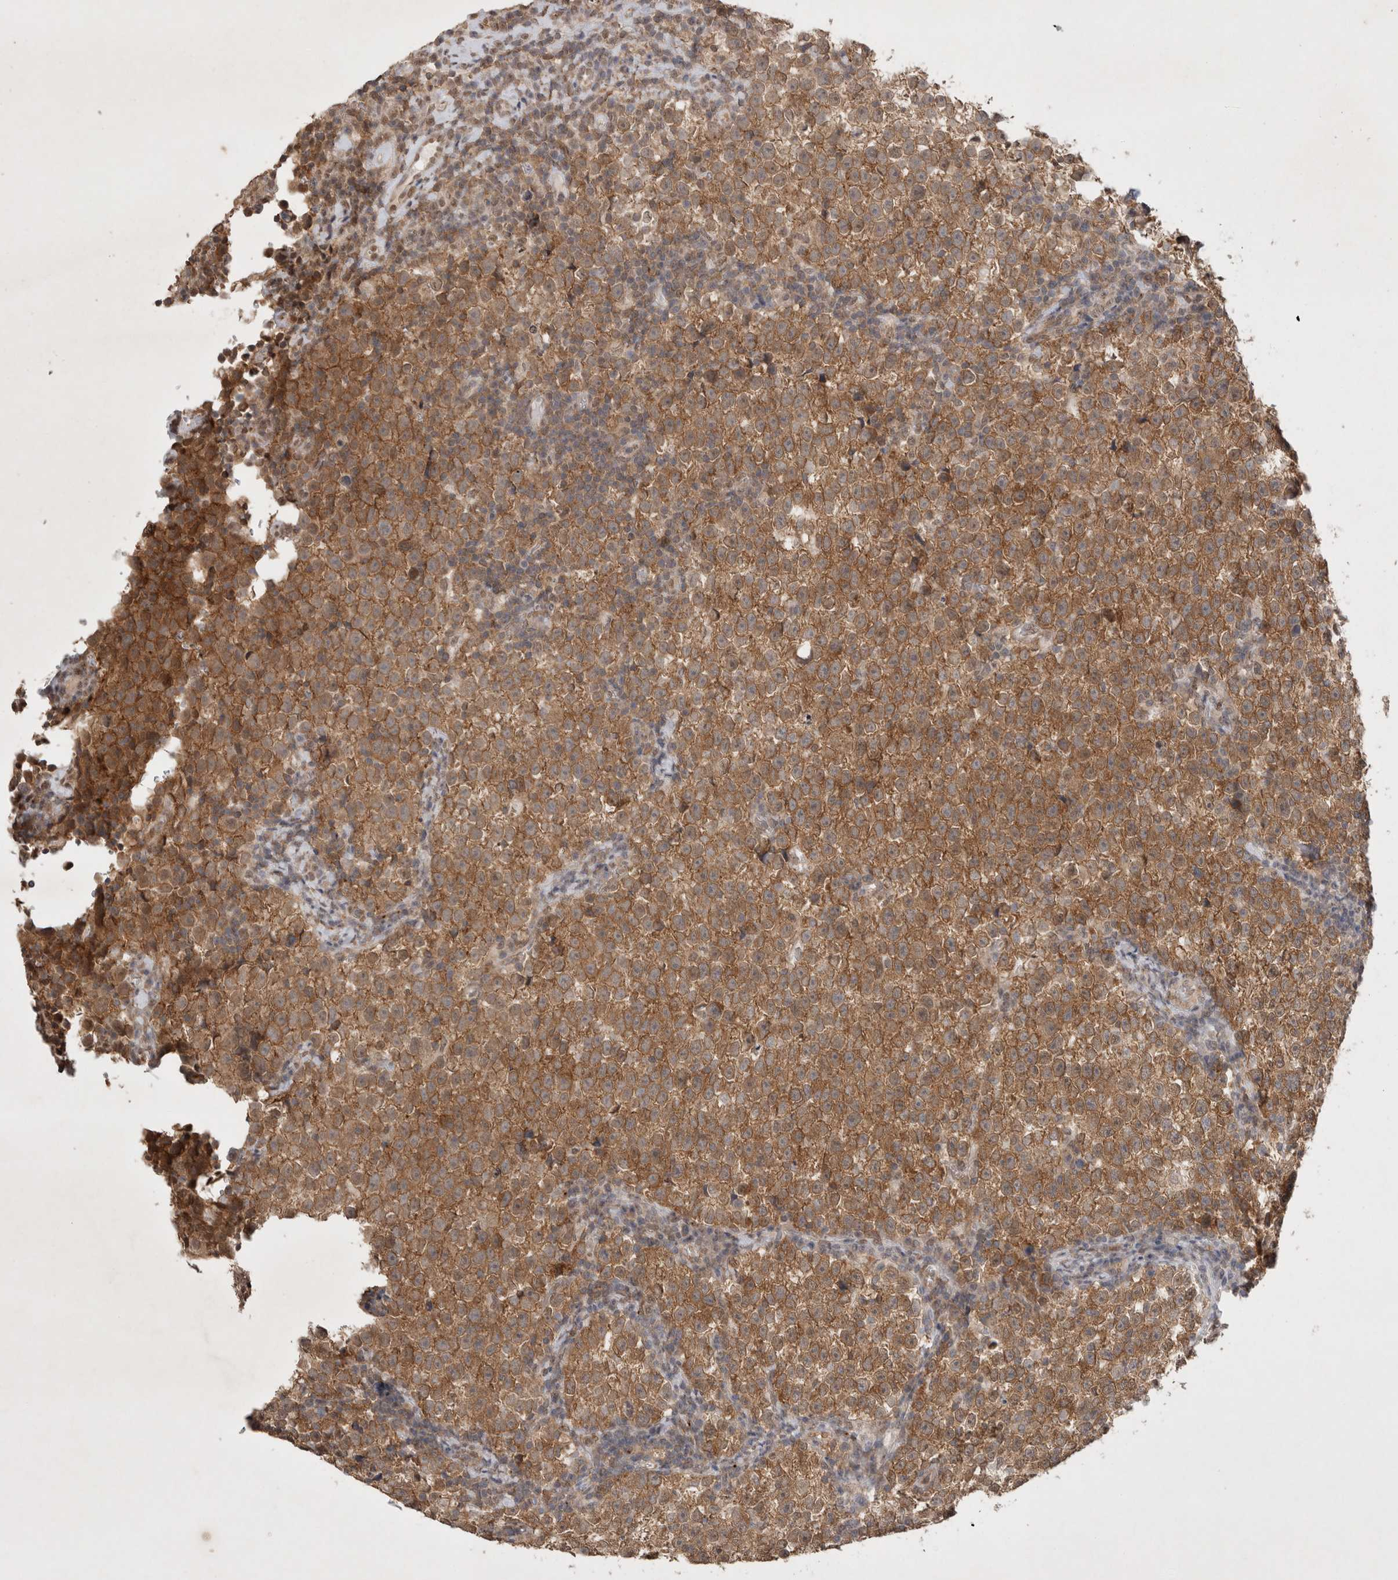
{"staining": {"intensity": "moderate", "quantity": ">75%", "location": "cytoplasmic/membranous"}, "tissue": "testis cancer", "cell_type": "Tumor cells", "image_type": "cancer", "snomed": [{"axis": "morphology", "description": "Normal tissue, NOS"}, {"axis": "morphology", "description": "Seminoma, NOS"}, {"axis": "topography", "description": "Testis"}], "caption": "Approximately >75% of tumor cells in human testis cancer (seminoma) show moderate cytoplasmic/membranous protein positivity as visualized by brown immunohistochemical staining.", "gene": "WIPF2", "patient": {"sex": "male", "age": 43}}